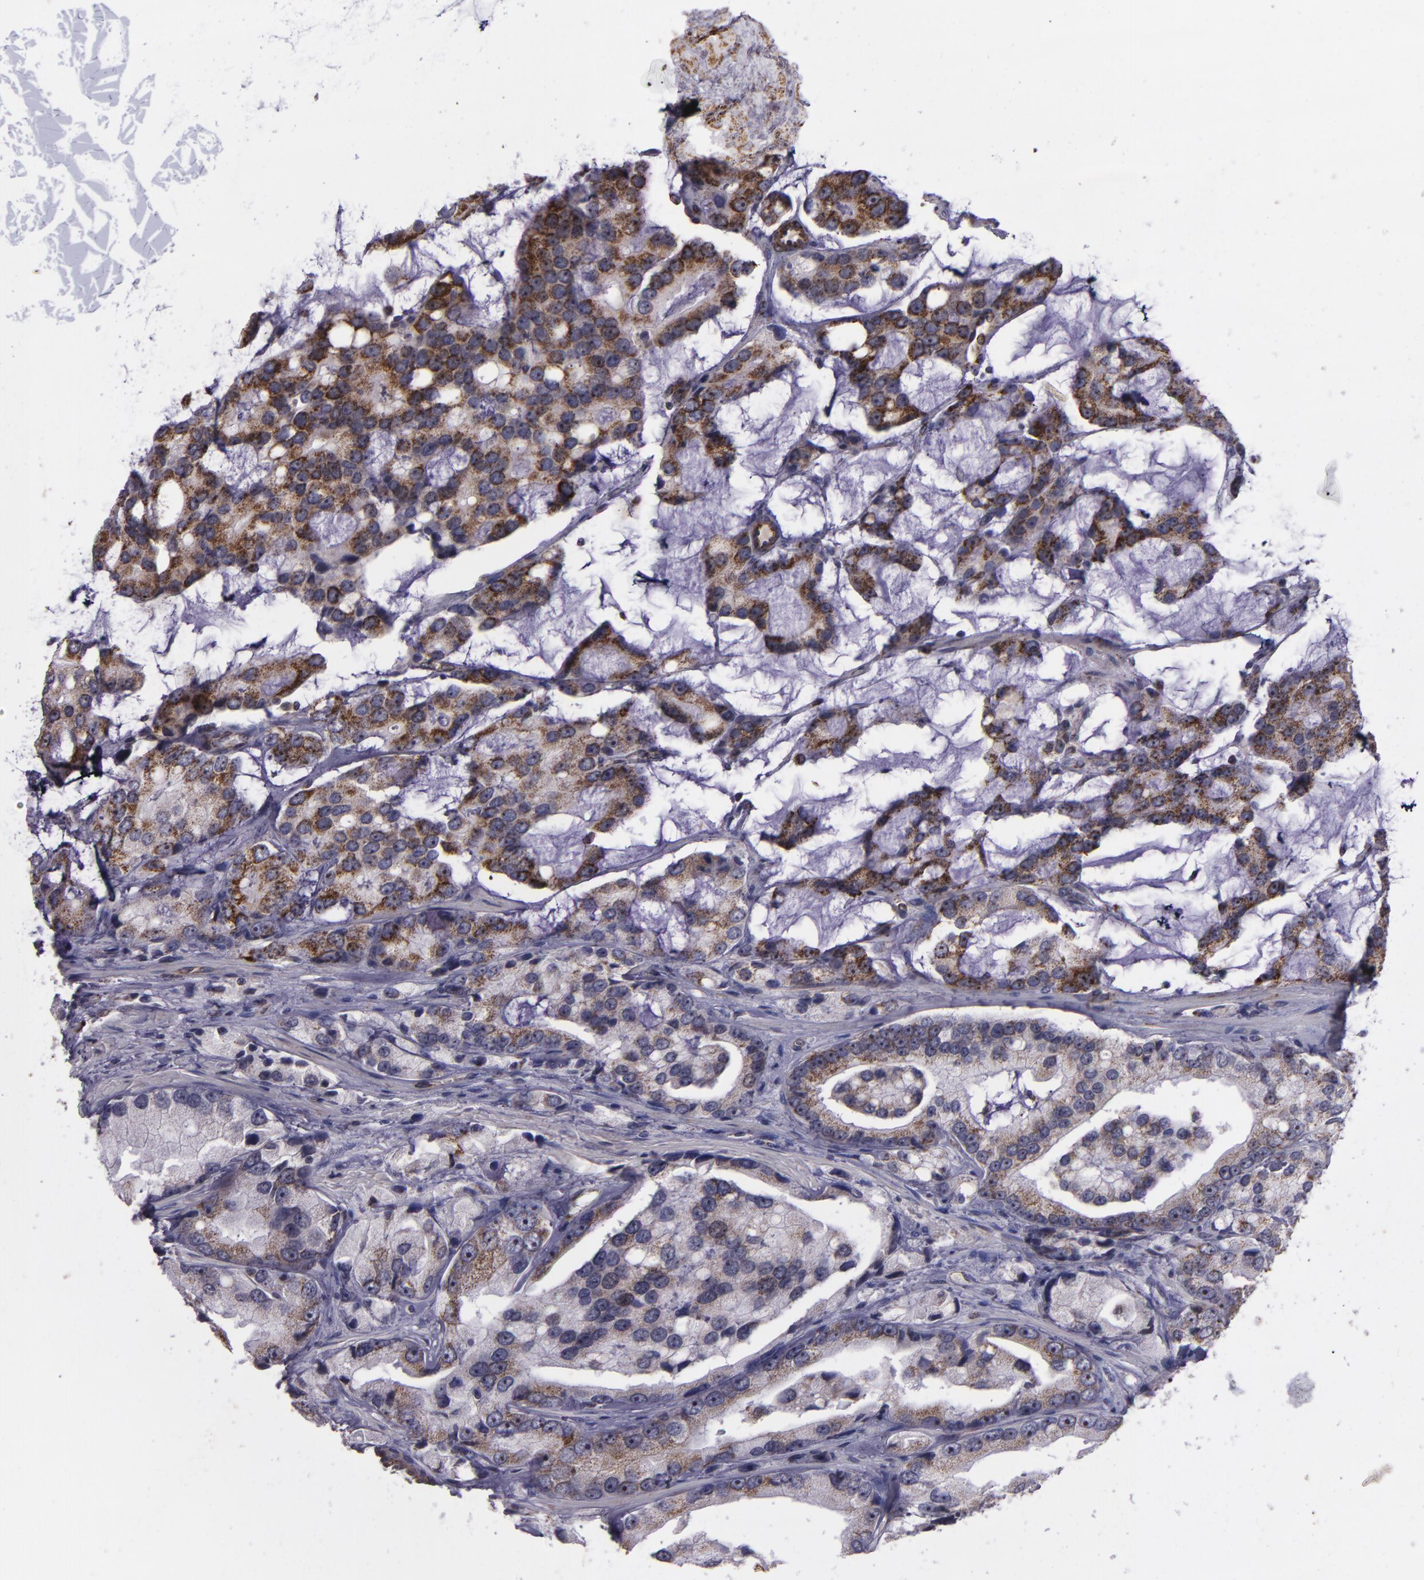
{"staining": {"intensity": "moderate", "quantity": "25%-75%", "location": "cytoplasmic/membranous"}, "tissue": "prostate cancer", "cell_type": "Tumor cells", "image_type": "cancer", "snomed": [{"axis": "morphology", "description": "Adenocarcinoma, High grade"}, {"axis": "topography", "description": "Prostate"}], "caption": "Human prostate cancer stained for a protein (brown) demonstrates moderate cytoplasmic/membranous positive staining in approximately 25%-75% of tumor cells.", "gene": "LONP1", "patient": {"sex": "male", "age": 67}}